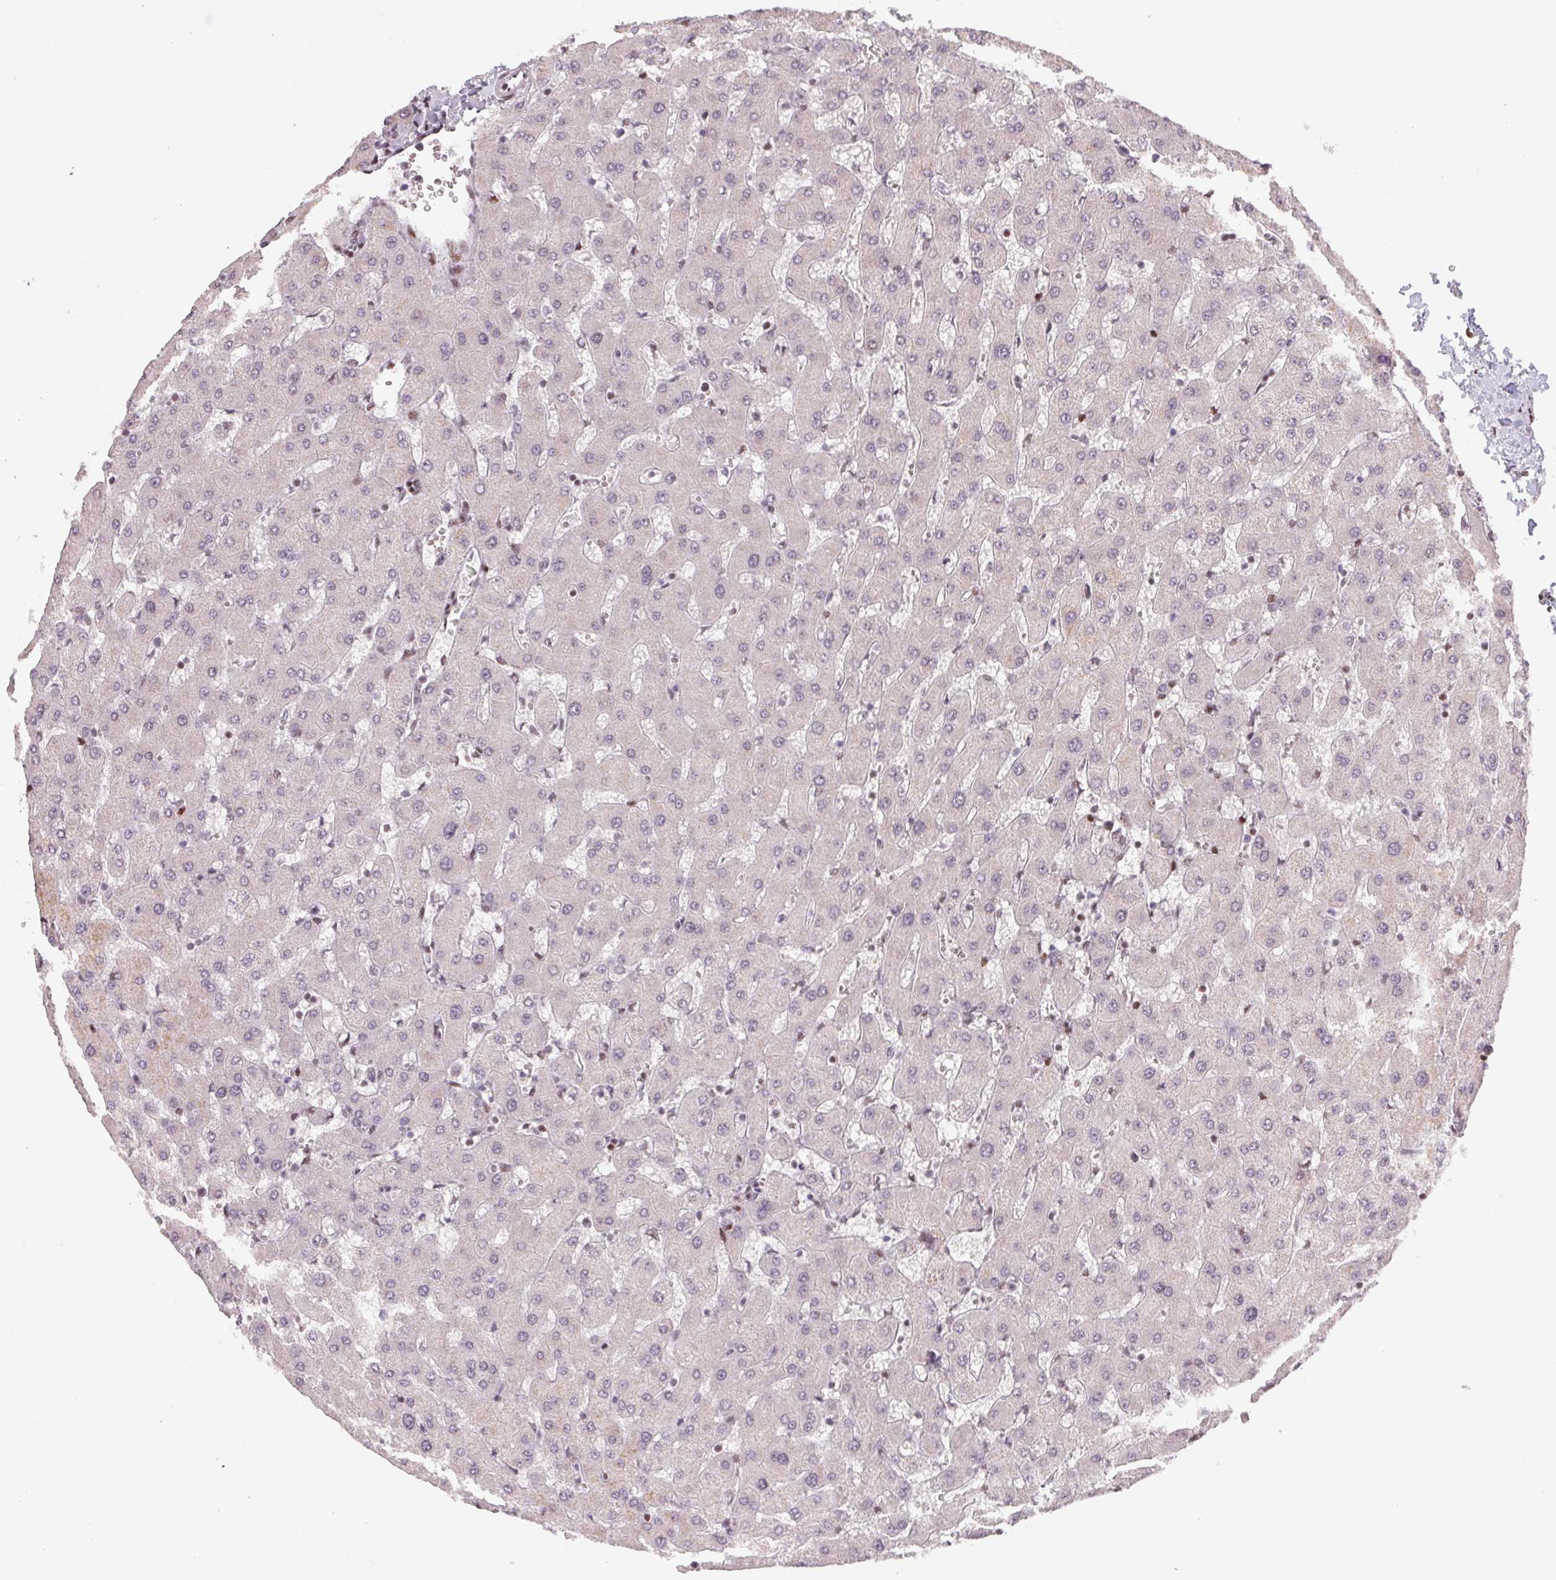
{"staining": {"intensity": "negative", "quantity": "none", "location": "none"}, "tissue": "liver", "cell_type": "Cholangiocytes", "image_type": "normal", "snomed": [{"axis": "morphology", "description": "Normal tissue, NOS"}, {"axis": "topography", "description": "Liver"}], "caption": "Immunohistochemical staining of normal human liver demonstrates no significant expression in cholangiocytes.", "gene": "KMT2A", "patient": {"sex": "female", "age": 63}}